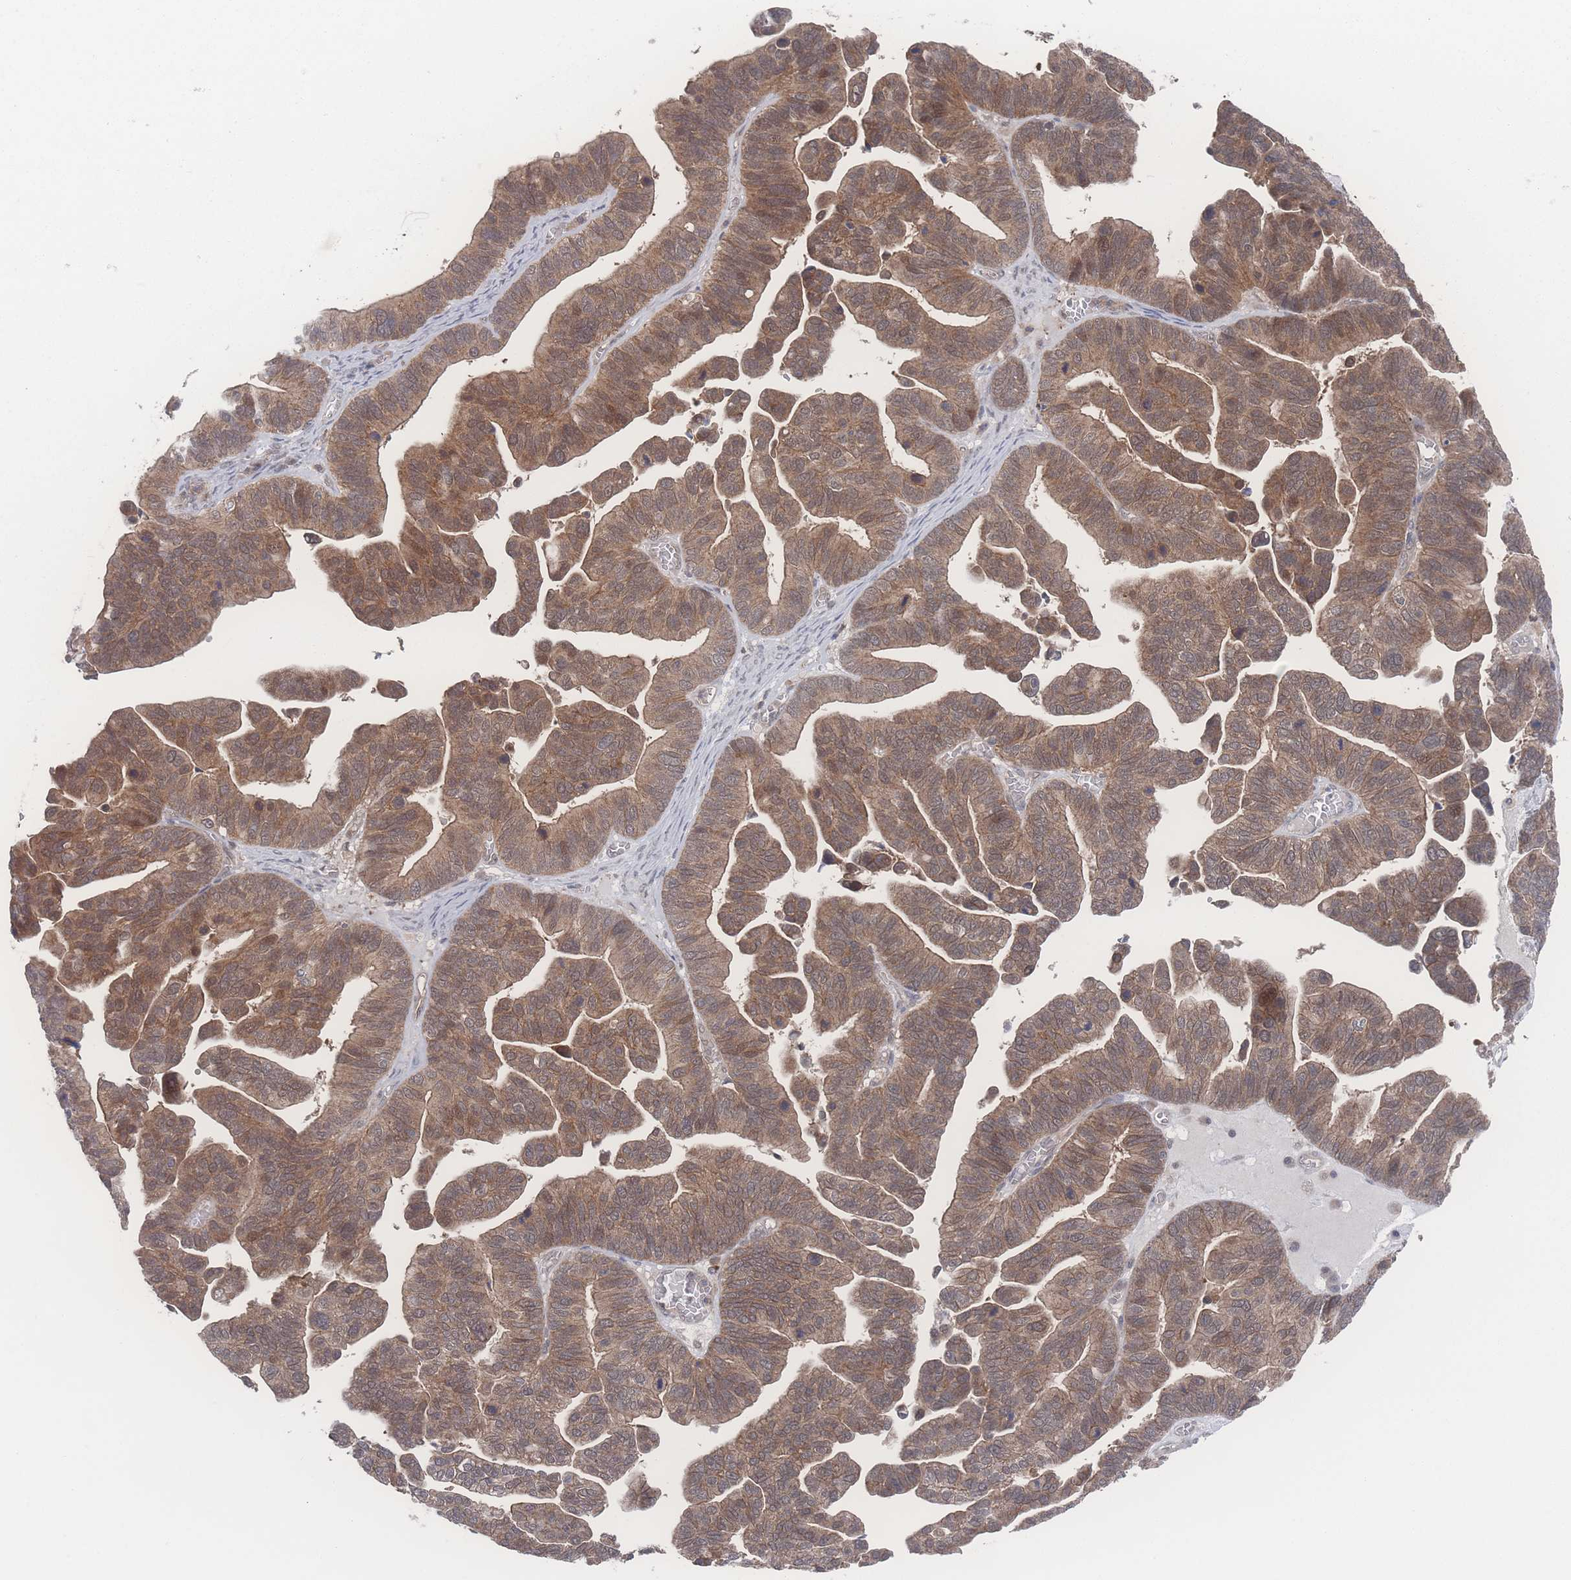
{"staining": {"intensity": "moderate", "quantity": ">75%", "location": "cytoplasmic/membranous,nuclear"}, "tissue": "ovarian cancer", "cell_type": "Tumor cells", "image_type": "cancer", "snomed": [{"axis": "morphology", "description": "Cystadenocarcinoma, serous, NOS"}, {"axis": "topography", "description": "Ovary"}], "caption": "This is an image of IHC staining of ovarian serous cystadenocarcinoma, which shows moderate staining in the cytoplasmic/membranous and nuclear of tumor cells.", "gene": "NBEAL1", "patient": {"sex": "female", "age": 56}}